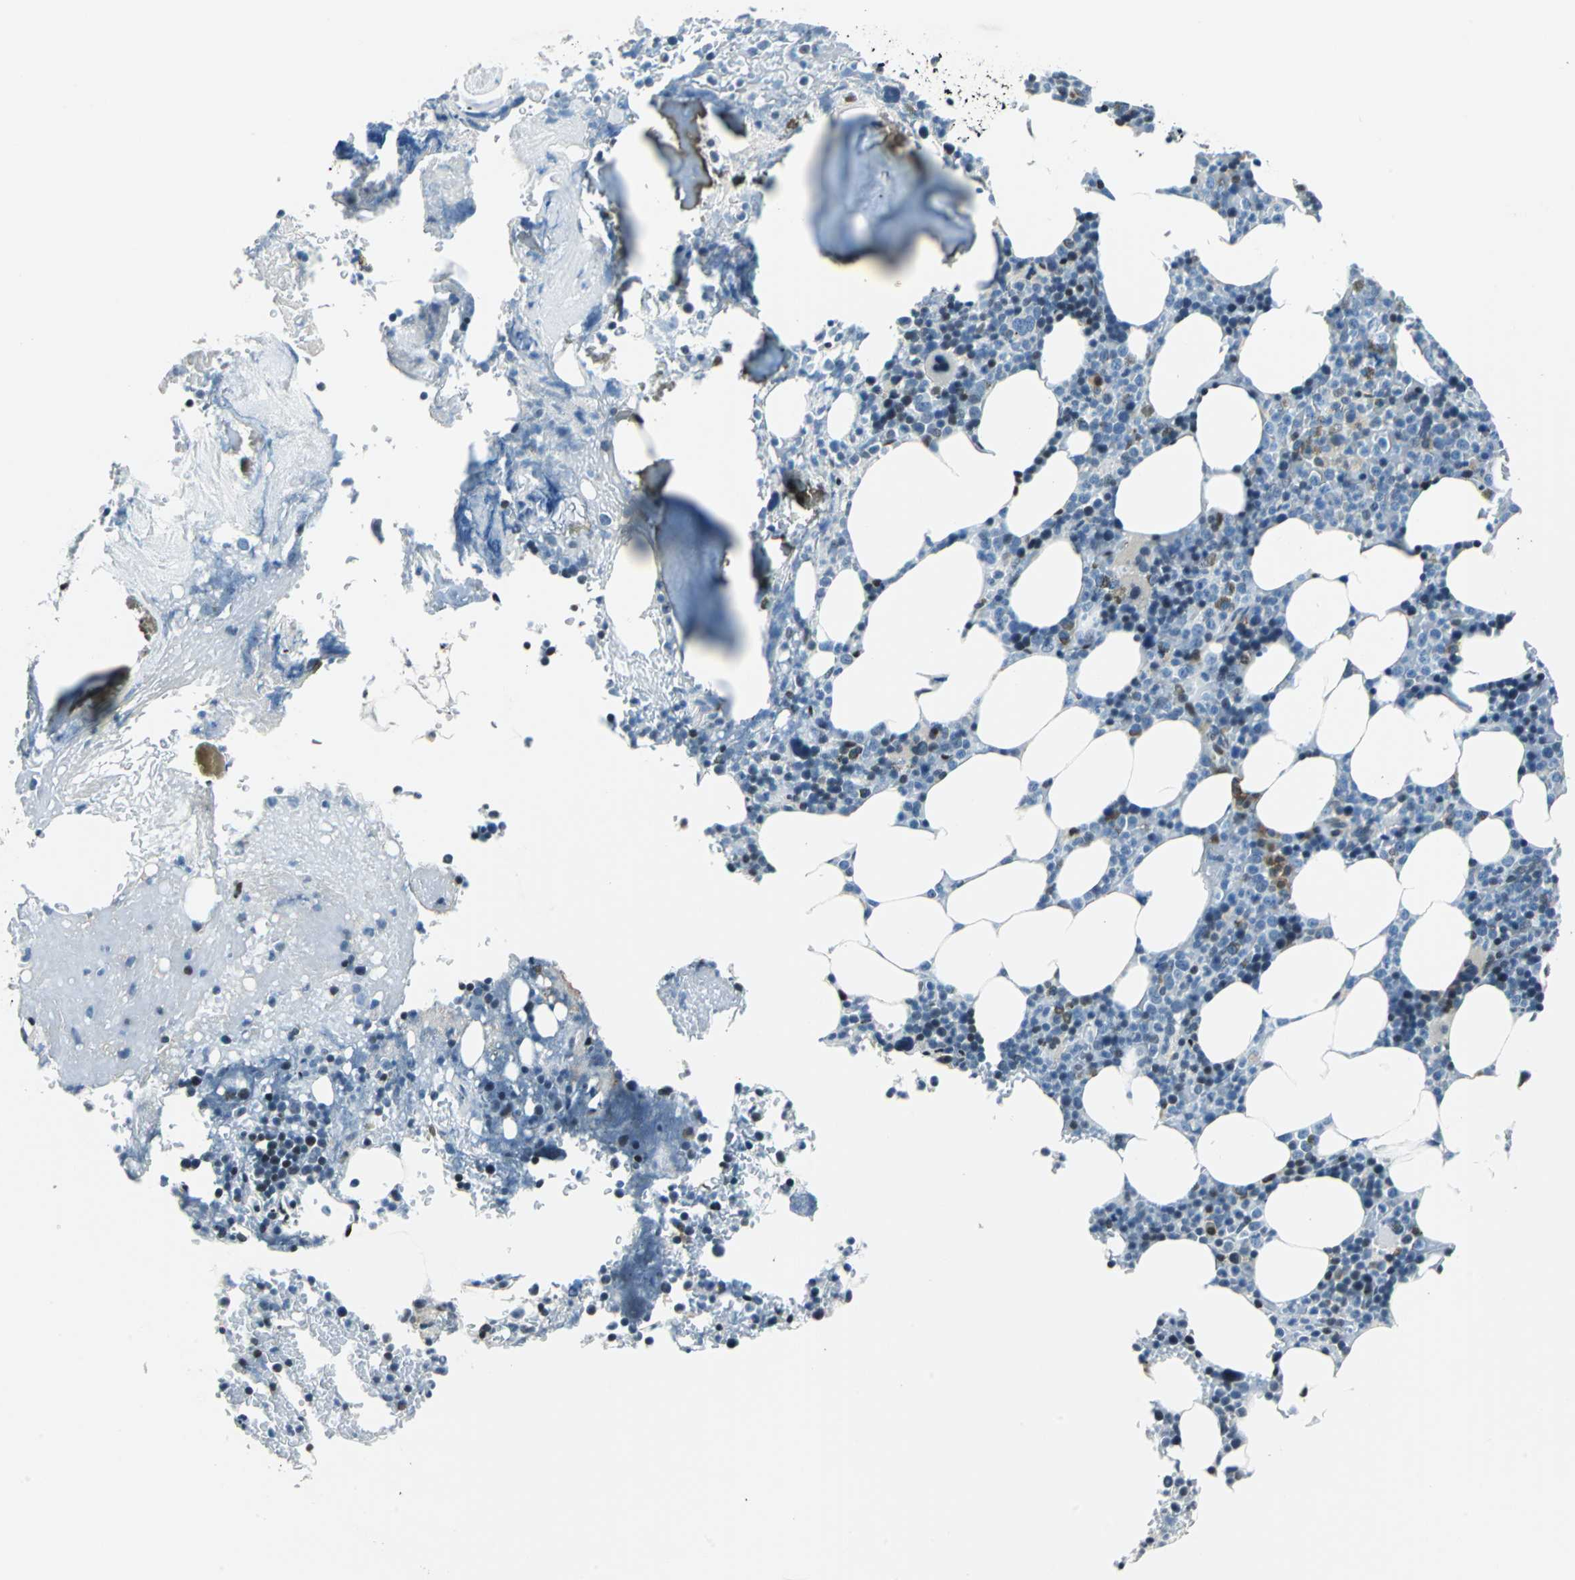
{"staining": {"intensity": "moderate", "quantity": "25%-75%", "location": "cytoplasmic/membranous"}, "tissue": "bone marrow", "cell_type": "Hematopoietic cells", "image_type": "normal", "snomed": [{"axis": "morphology", "description": "Normal tissue, NOS"}, {"axis": "topography", "description": "Bone marrow"}], "caption": "Moderate cytoplasmic/membranous protein positivity is appreciated in about 25%-75% of hematopoietic cells in bone marrow. The staining was performed using DAB (3,3'-diaminobenzidine) to visualize the protein expression in brown, while the nuclei were stained in blue with hematoxylin (Magnification: 20x).", "gene": "HCFC2", "patient": {"sex": "female", "age": 73}}